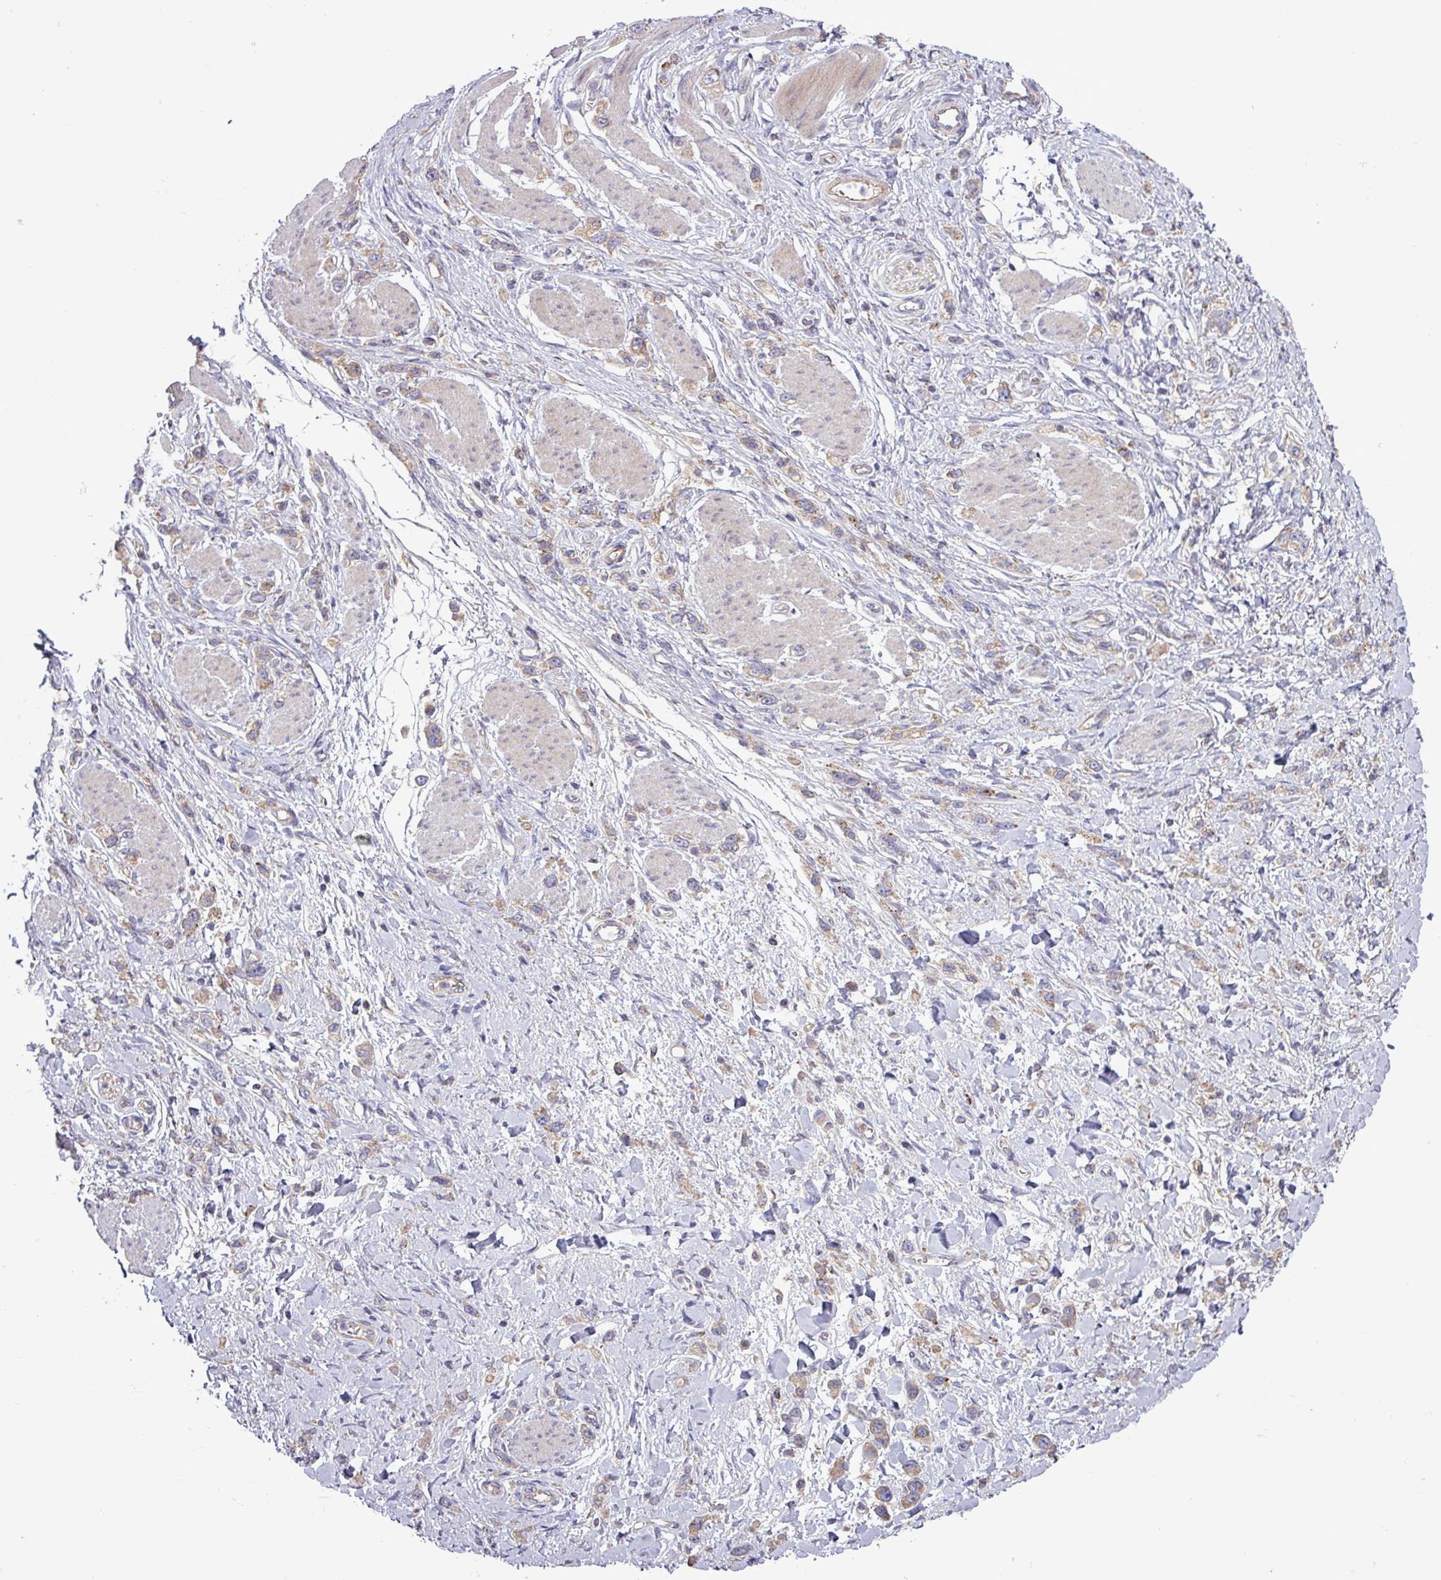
{"staining": {"intensity": "weak", "quantity": "<25%", "location": "cytoplasmic/membranous"}, "tissue": "stomach cancer", "cell_type": "Tumor cells", "image_type": "cancer", "snomed": [{"axis": "morphology", "description": "Adenocarcinoma, NOS"}, {"axis": "topography", "description": "Stomach"}], "caption": "Tumor cells show no significant protein positivity in stomach cancer (adenocarcinoma). Nuclei are stained in blue.", "gene": "PLIN2", "patient": {"sex": "female", "age": 65}}